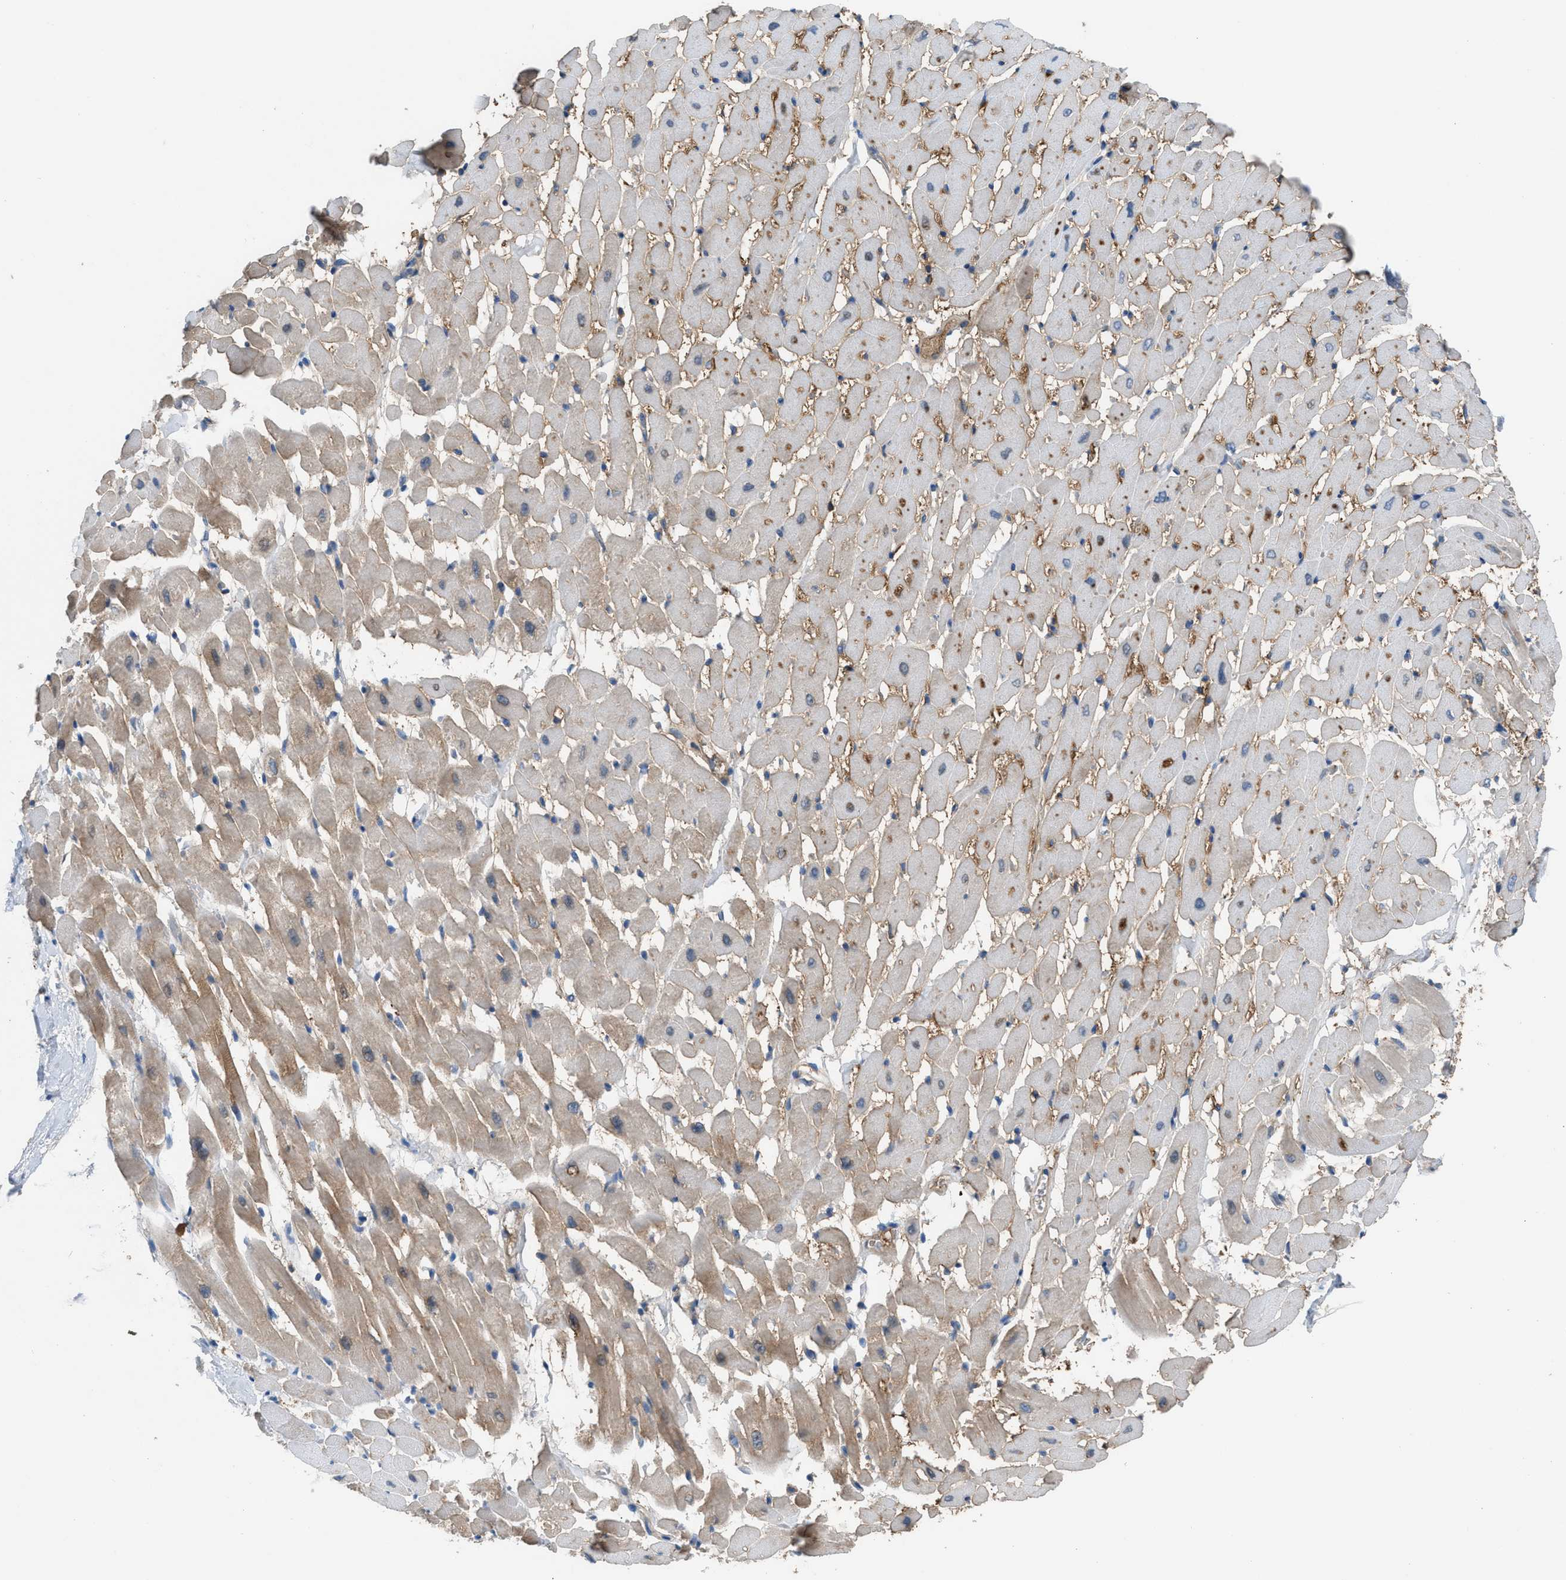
{"staining": {"intensity": "moderate", "quantity": "<25%", "location": "cytoplasmic/membranous"}, "tissue": "heart muscle", "cell_type": "Cardiomyocytes", "image_type": "normal", "snomed": [{"axis": "morphology", "description": "Normal tissue, NOS"}, {"axis": "topography", "description": "Heart"}], "caption": "Immunohistochemical staining of benign human heart muscle demonstrates <25% levels of moderate cytoplasmic/membranous protein positivity in about <25% of cardiomyocytes.", "gene": "AOAH", "patient": {"sex": "male", "age": 45}}